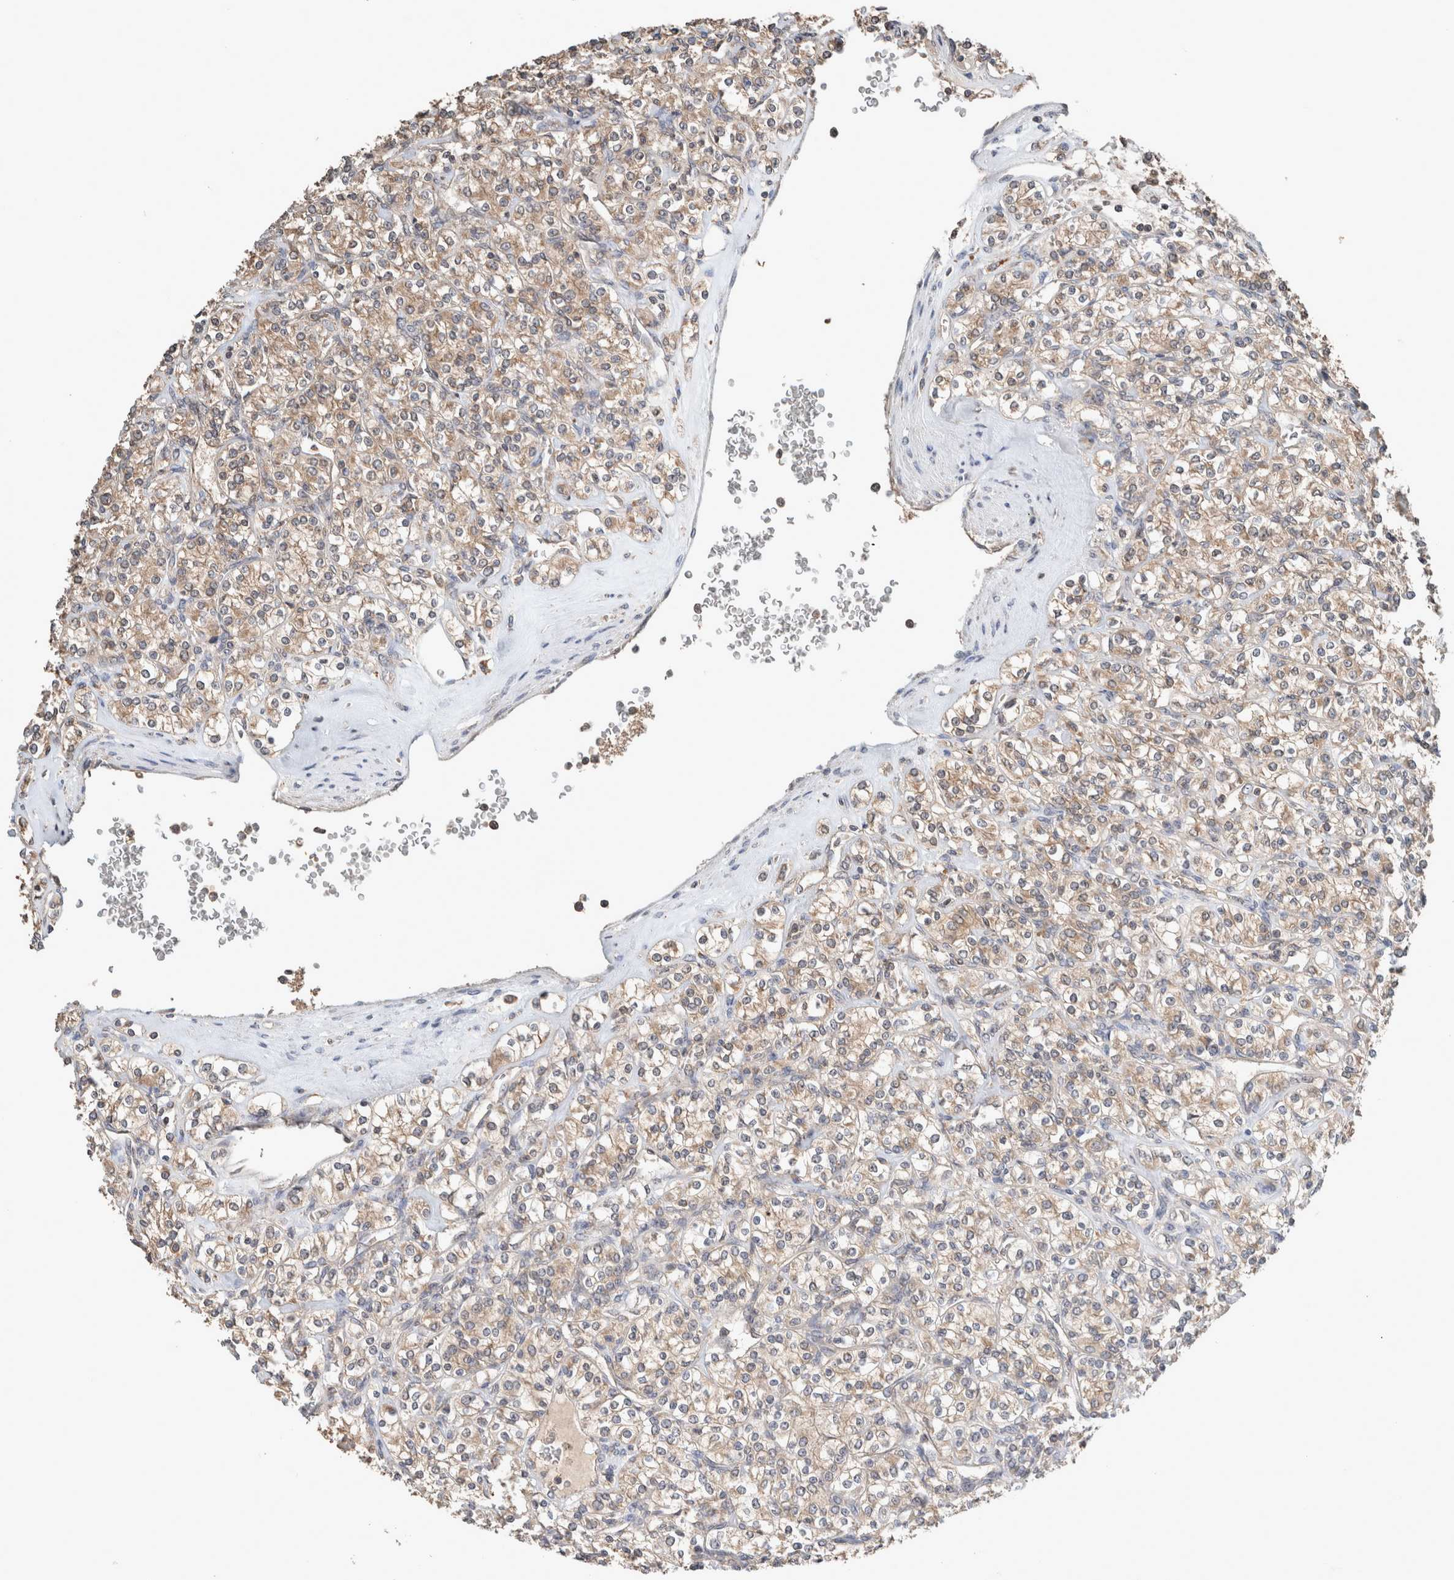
{"staining": {"intensity": "weak", "quantity": ">75%", "location": "cytoplasmic/membranous"}, "tissue": "renal cancer", "cell_type": "Tumor cells", "image_type": "cancer", "snomed": [{"axis": "morphology", "description": "Adenocarcinoma, NOS"}, {"axis": "topography", "description": "Kidney"}], "caption": "Weak cytoplasmic/membranous protein positivity is identified in approximately >75% of tumor cells in adenocarcinoma (renal). (DAB (3,3'-diaminobenzidine) IHC, brown staining for protein, blue staining for nuclei).", "gene": "ERAP2", "patient": {"sex": "male", "age": 77}}